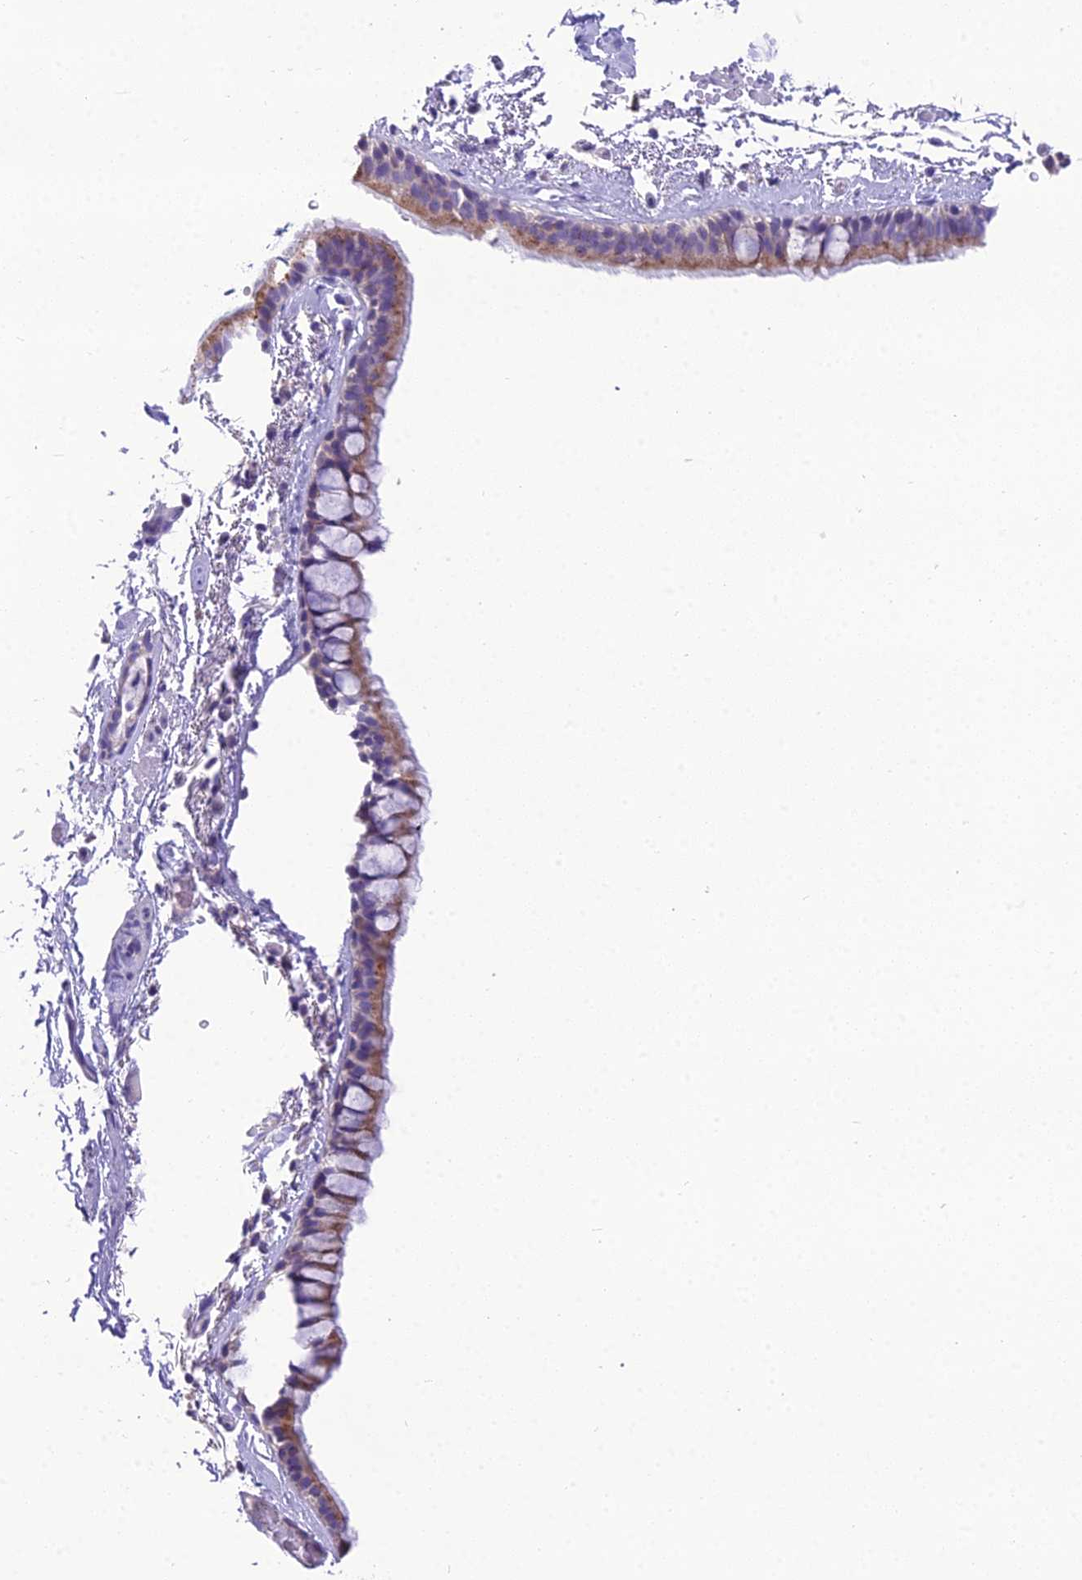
{"staining": {"intensity": "moderate", "quantity": ">75%", "location": "cytoplasmic/membranous"}, "tissue": "bronchus", "cell_type": "Respiratory epithelial cells", "image_type": "normal", "snomed": [{"axis": "morphology", "description": "Normal tissue, NOS"}, {"axis": "topography", "description": "Cartilage tissue"}], "caption": "Bronchus stained with IHC displays moderate cytoplasmic/membranous expression in approximately >75% of respiratory epithelial cells. (Stains: DAB in brown, nuclei in blue, Microscopy: brightfield microscopy at high magnification).", "gene": "MIIP", "patient": {"sex": "male", "age": 63}}